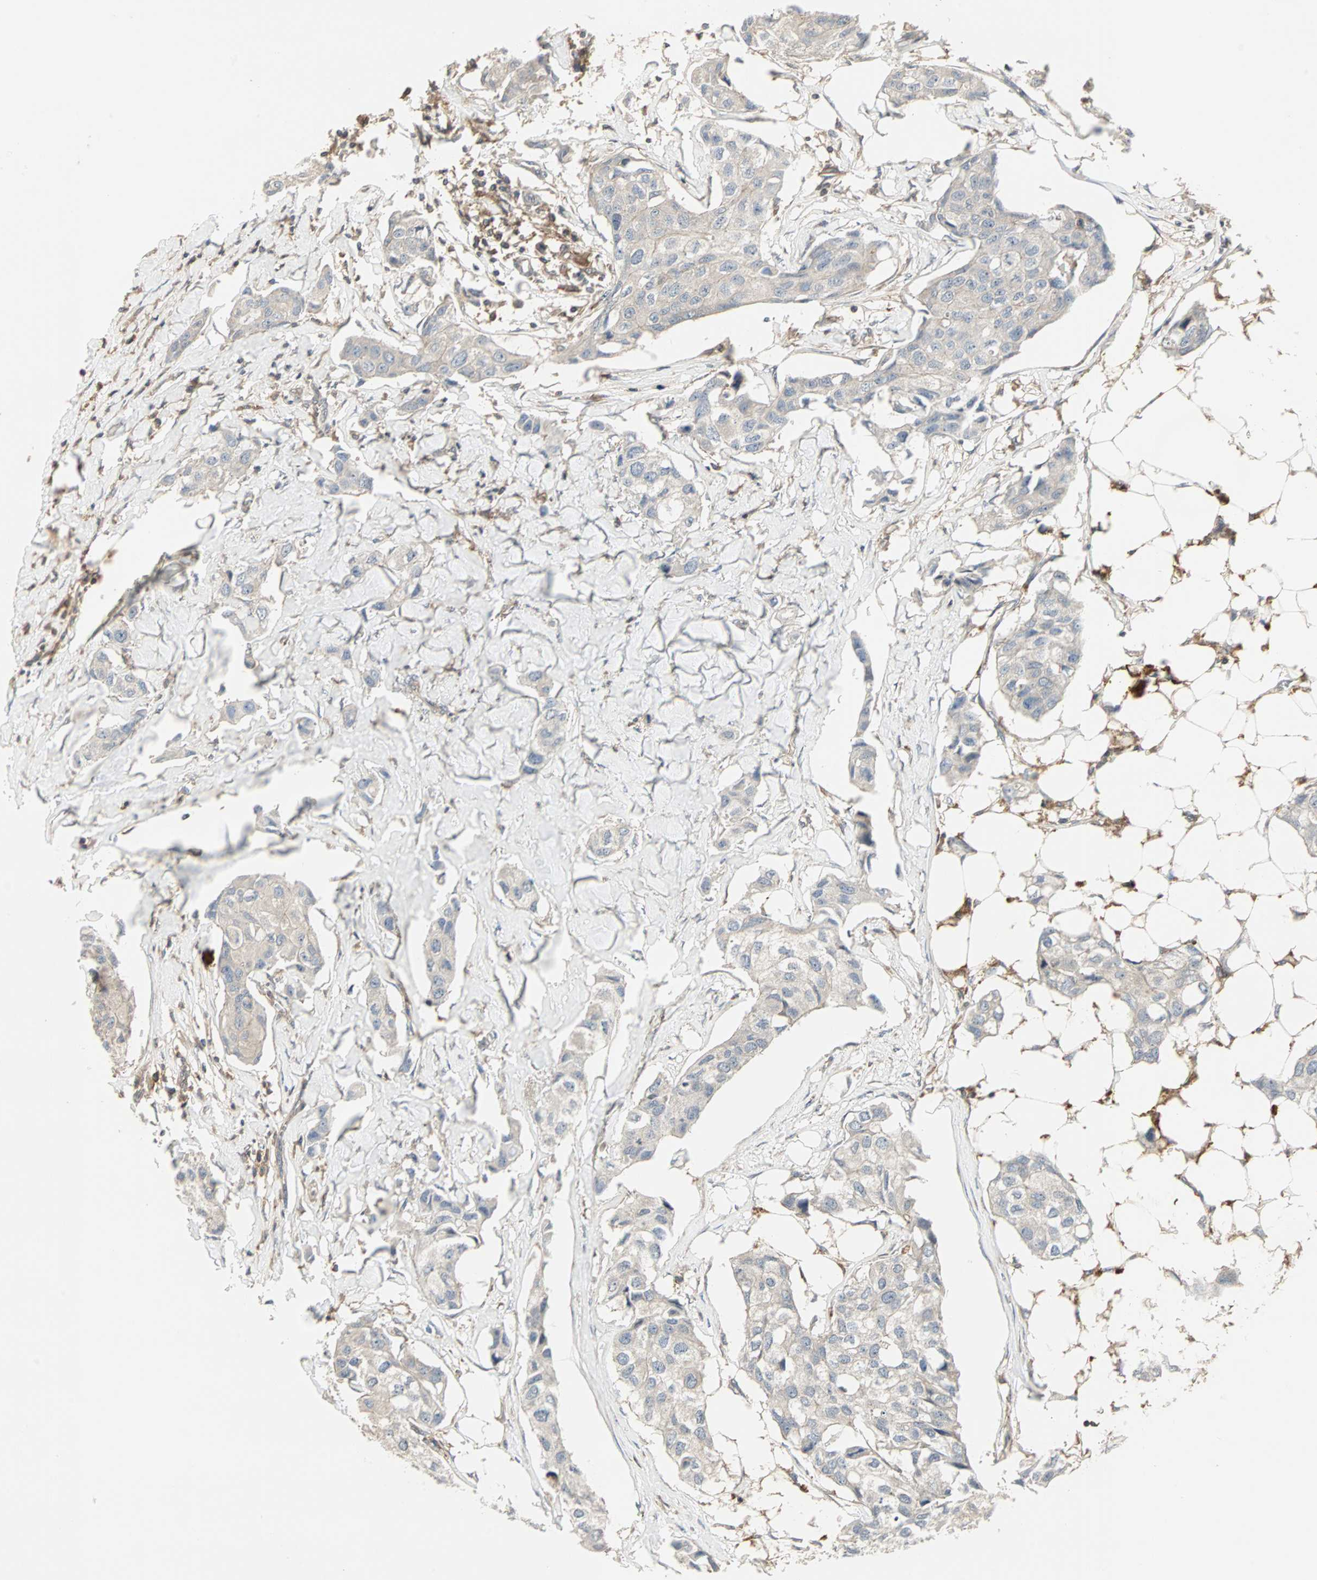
{"staining": {"intensity": "weak", "quantity": ">75%", "location": "cytoplasmic/membranous"}, "tissue": "breast cancer", "cell_type": "Tumor cells", "image_type": "cancer", "snomed": [{"axis": "morphology", "description": "Duct carcinoma"}, {"axis": "topography", "description": "Breast"}], "caption": "DAB (3,3'-diaminobenzidine) immunohistochemical staining of human breast invasive ductal carcinoma displays weak cytoplasmic/membranous protein expression in about >75% of tumor cells.", "gene": "GNAI2", "patient": {"sex": "female", "age": 80}}